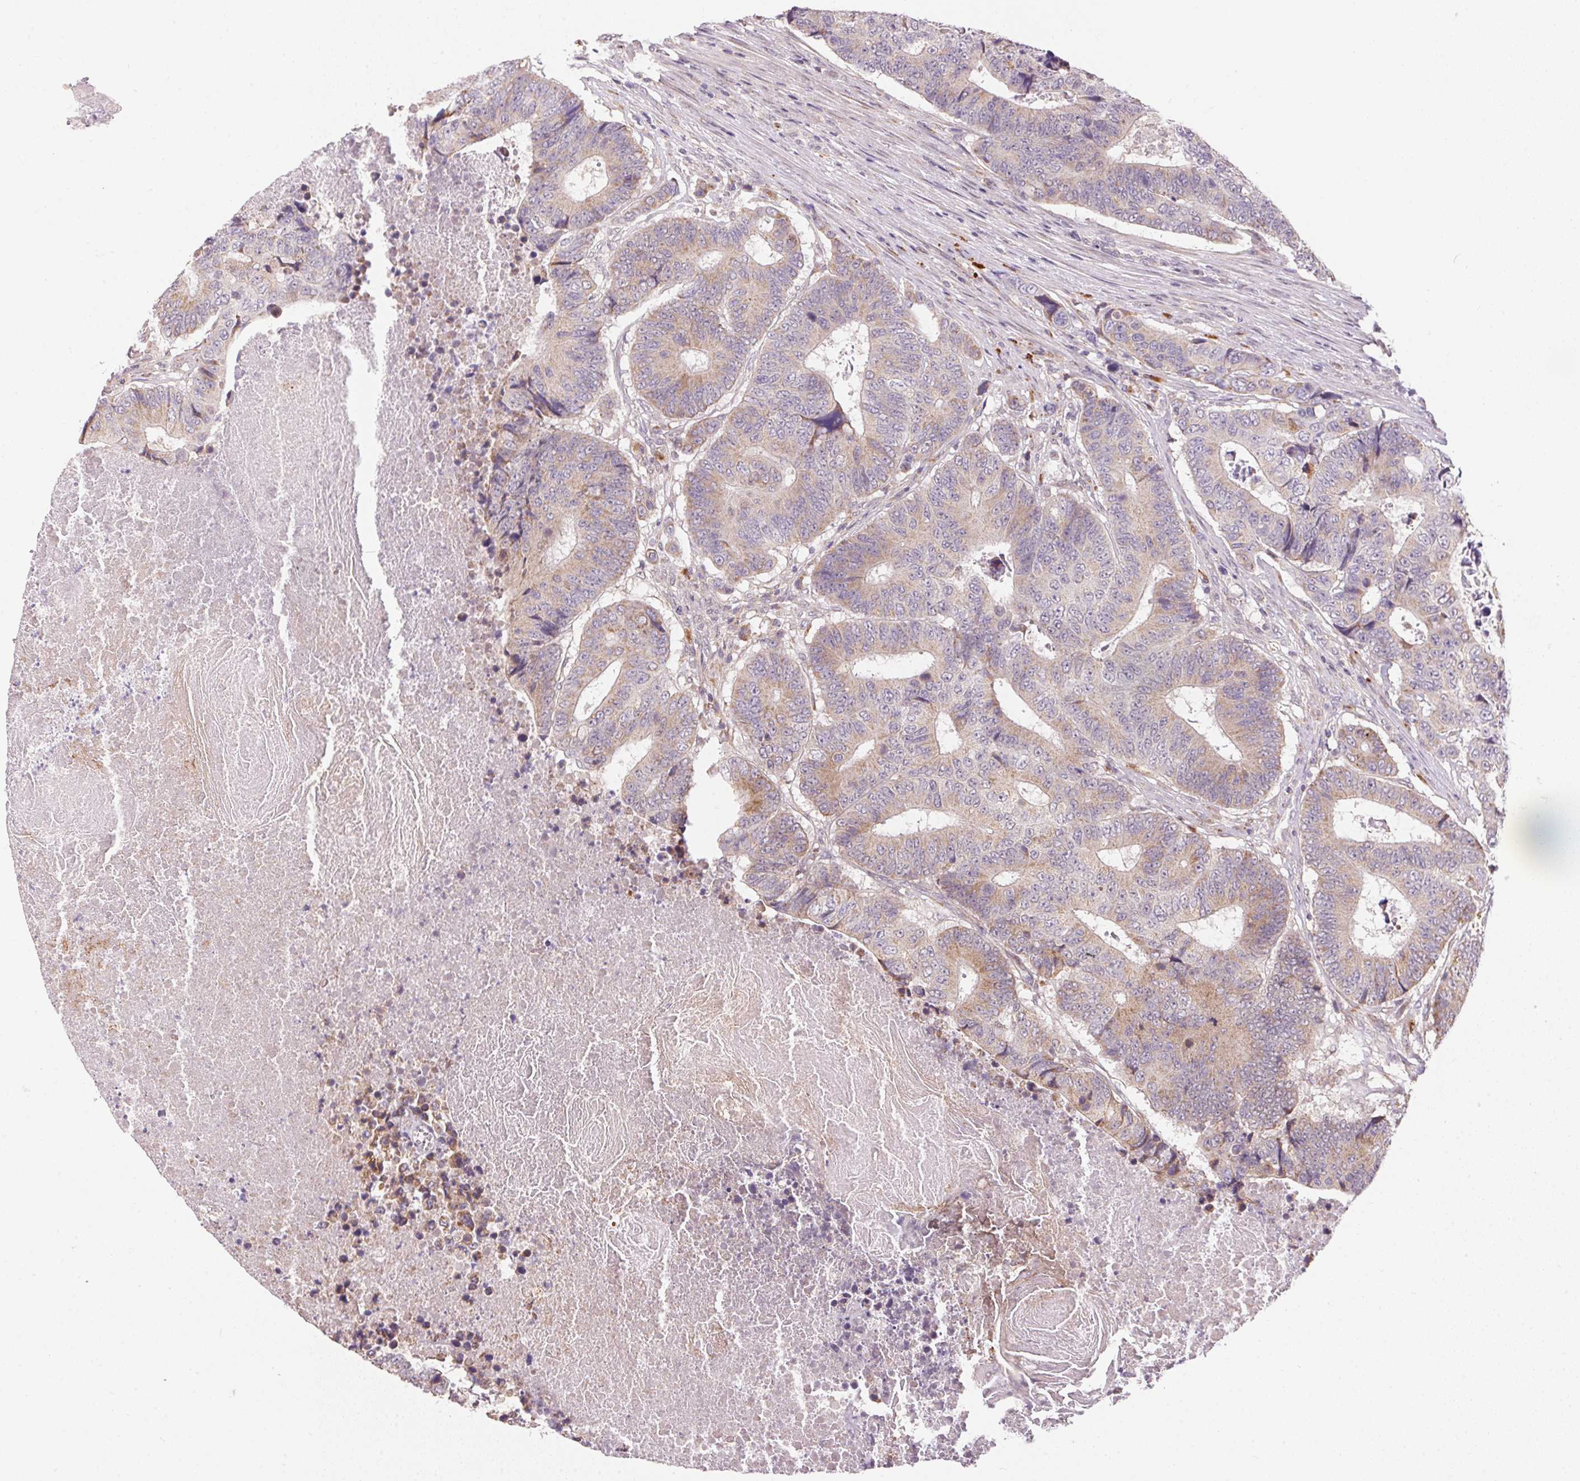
{"staining": {"intensity": "weak", "quantity": "25%-75%", "location": "cytoplasmic/membranous"}, "tissue": "colorectal cancer", "cell_type": "Tumor cells", "image_type": "cancer", "snomed": [{"axis": "morphology", "description": "Adenocarcinoma, NOS"}, {"axis": "topography", "description": "Colon"}], "caption": "IHC (DAB (3,3'-diaminobenzidine)) staining of human colorectal cancer (adenocarcinoma) displays weak cytoplasmic/membranous protein positivity in about 25%-75% of tumor cells.", "gene": "ADH5", "patient": {"sex": "female", "age": 48}}